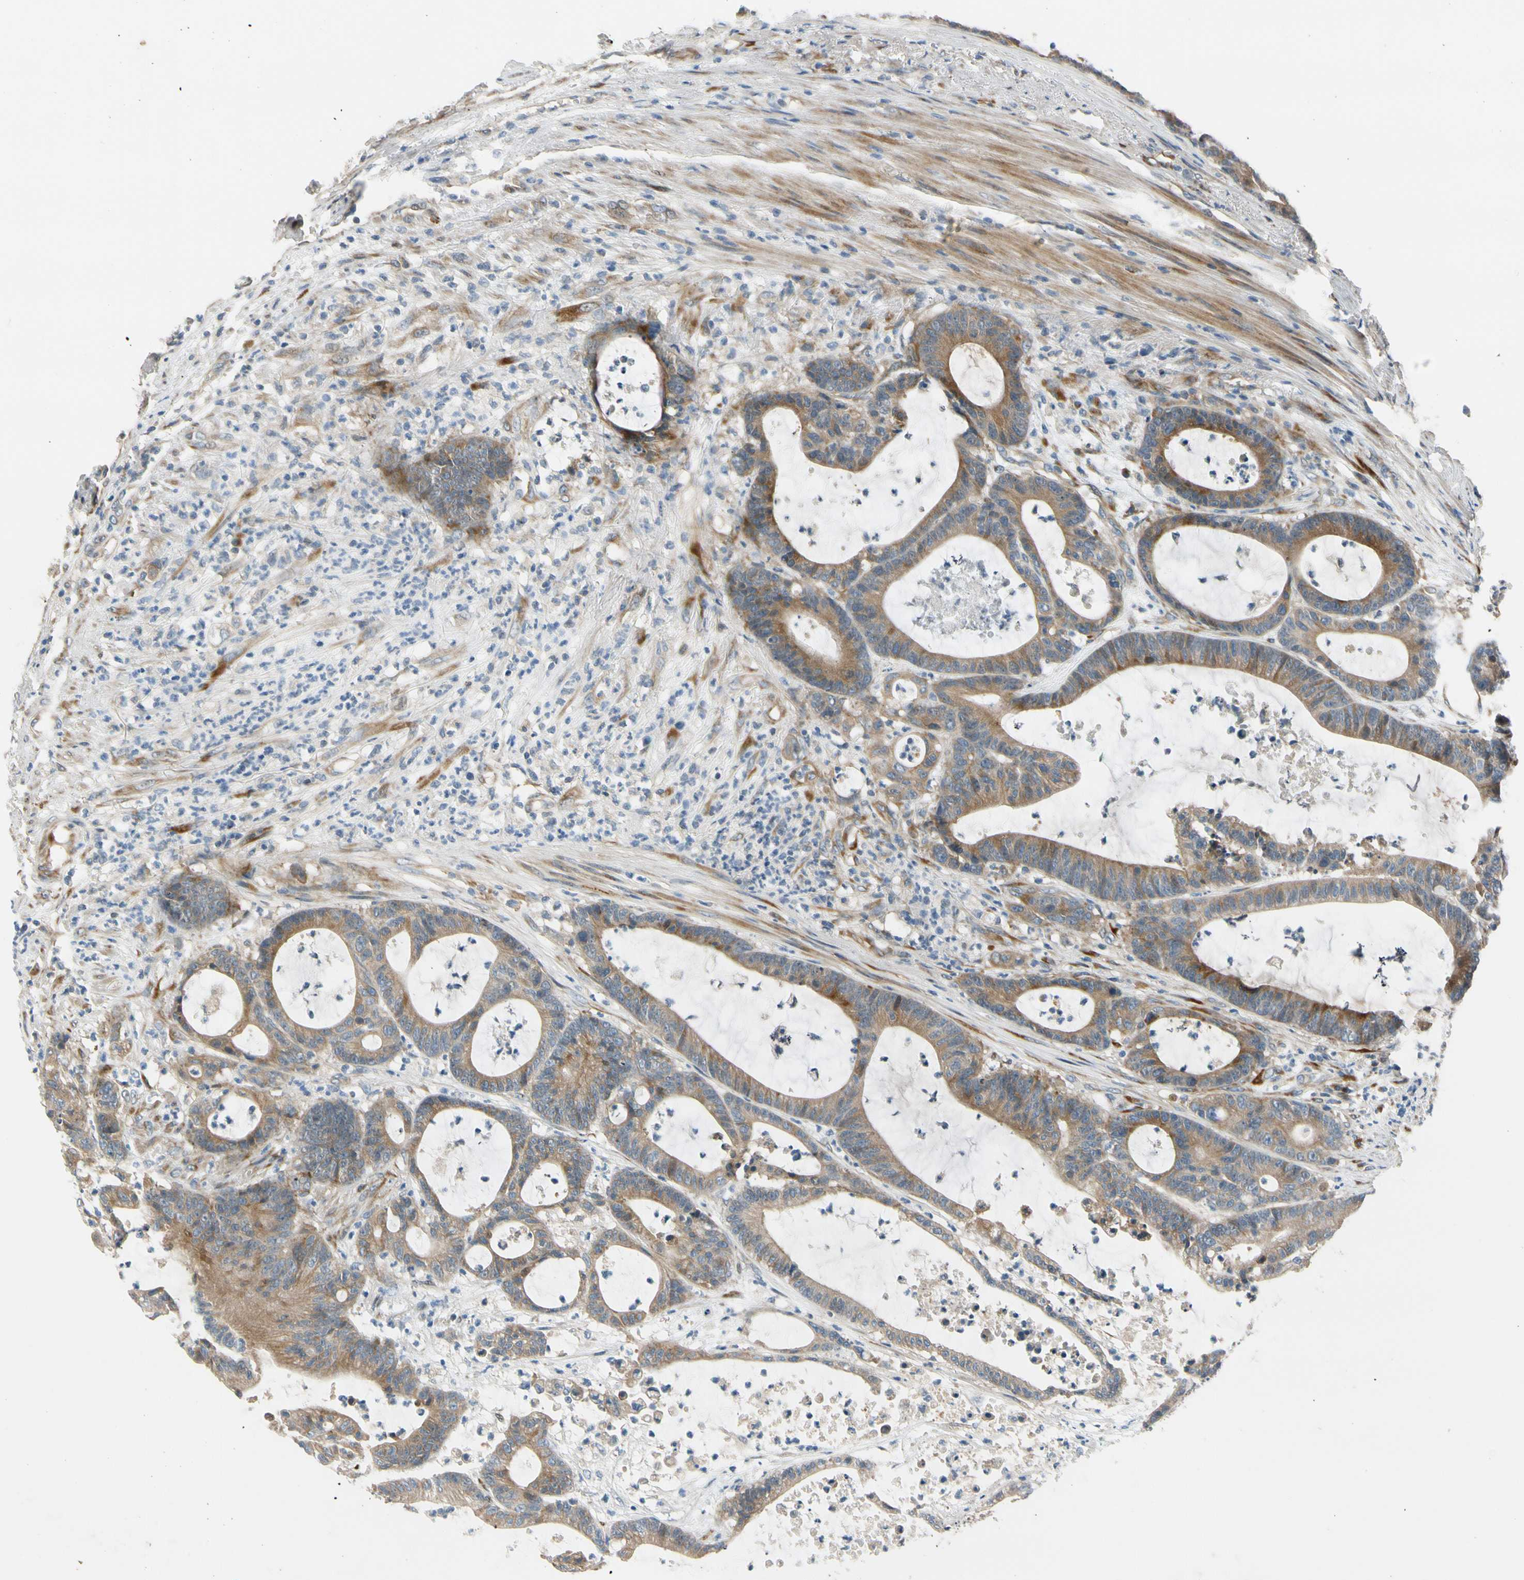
{"staining": {"intensity": "moderate", "quantity": ">75%", "location": "cytoplasmic/membranous"}, "tissue": "colorectal cancer", "cell_type": "Tumor cells", "image_type": "cancer", "snomed": [{"axis": "morphology", "description": "Adenocarcinoma, NOS"}, {"axis": "topography", "description": "Colon"}], "caption": "The micrograph reveals immunohistochemical staining of colorectal cancer (adenocarcinoma). There is moderate cytoplasmic/membranous expression is seen in approximately >75% of tumor cells.", "gene": "MST1R", "patient": {"sex": "female", "age": 84}}